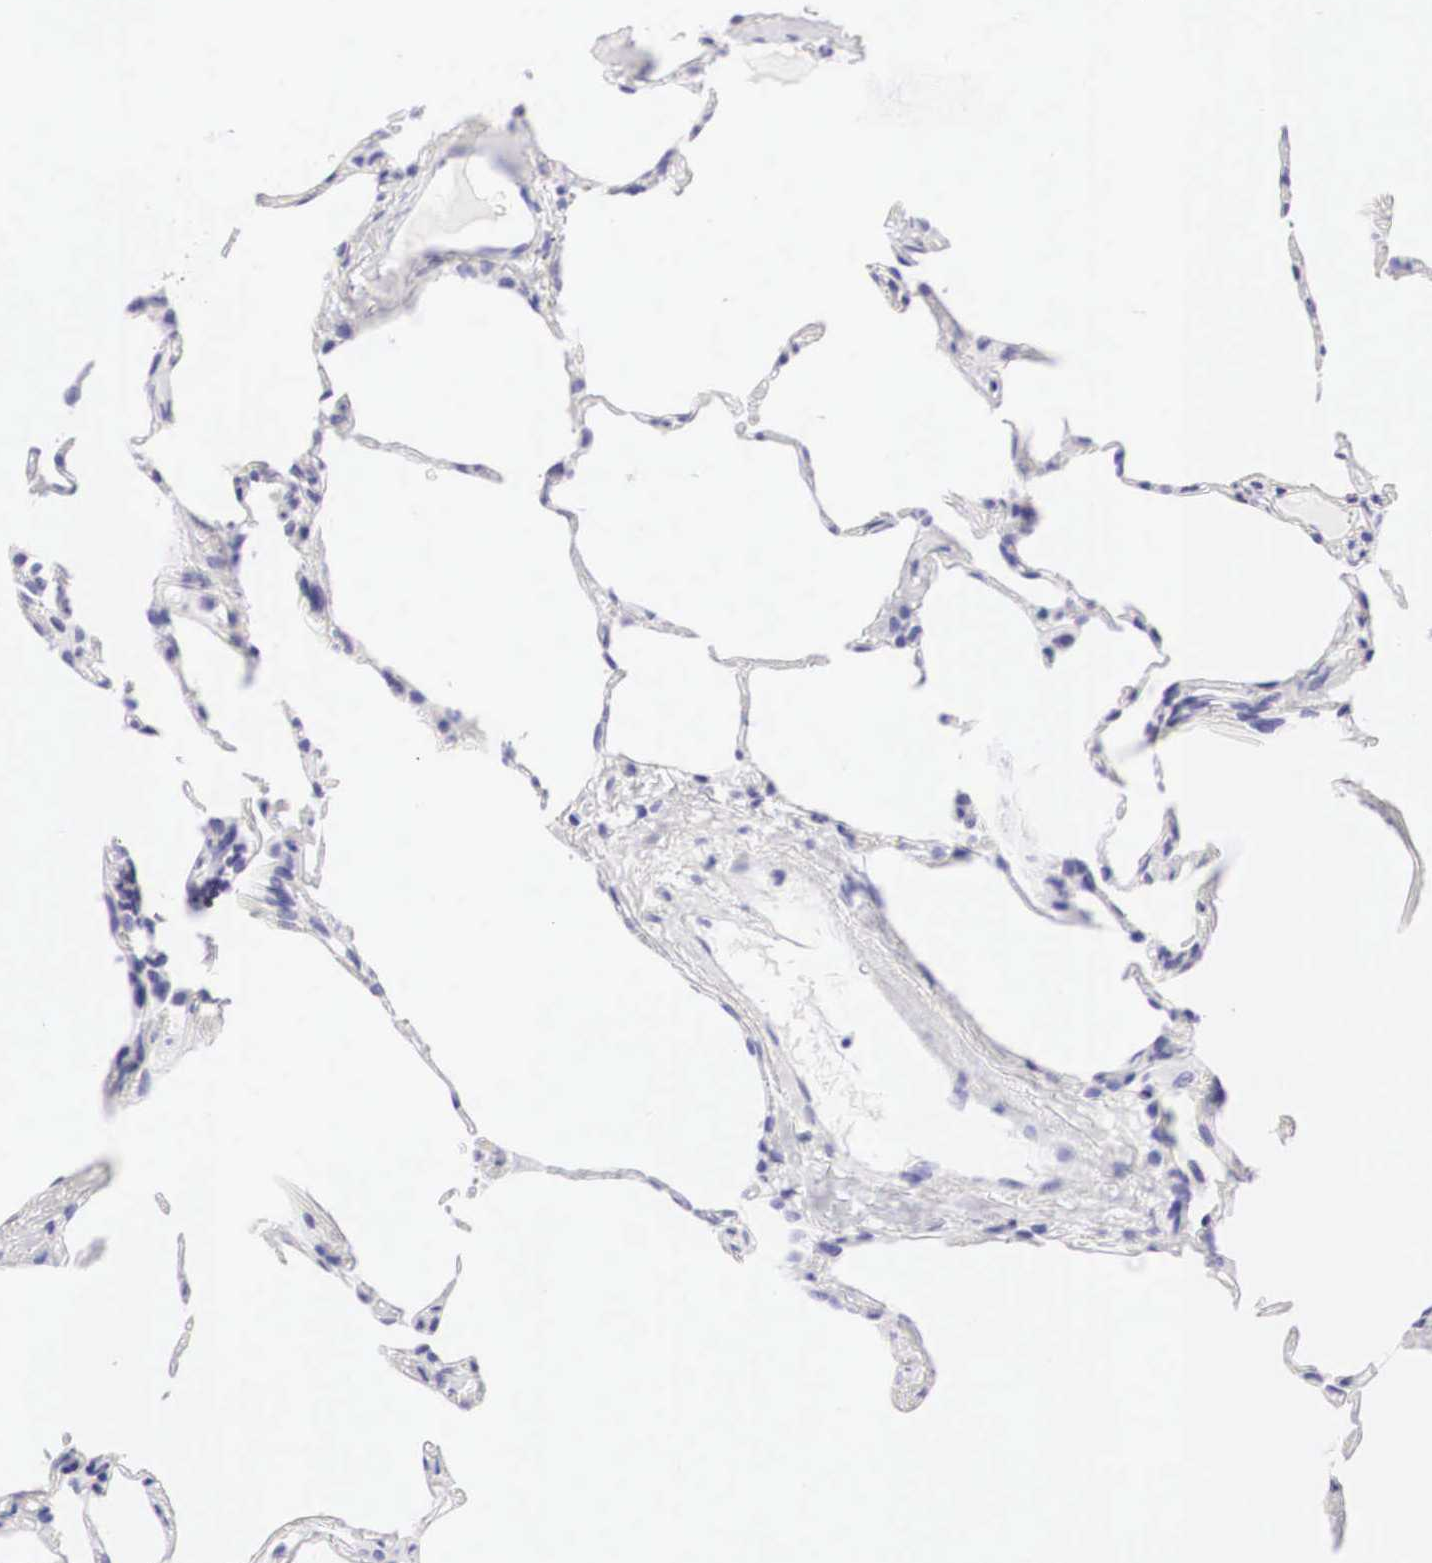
{"staining": {"intensity": "negative", "quantity": "none", "location": "none"}, "tissue": "lung", "cell_type": "Alveolar cells", "image_type": "normal", "snomed": [{"axis": "morphology", "description": "Normal tissue, NOS"}, {"axis": "topography", "description": "Lung"}], "caption": "Immunohistochemical staining of unremarkable human lung shows no significant staining in alveolar cells. (DAB (3,3'-diaminobenzidine) immunohistochemistry with hematoxylin counter stain).", "gene": "TYR", "patient": {"sex": "female", "age": 75}}